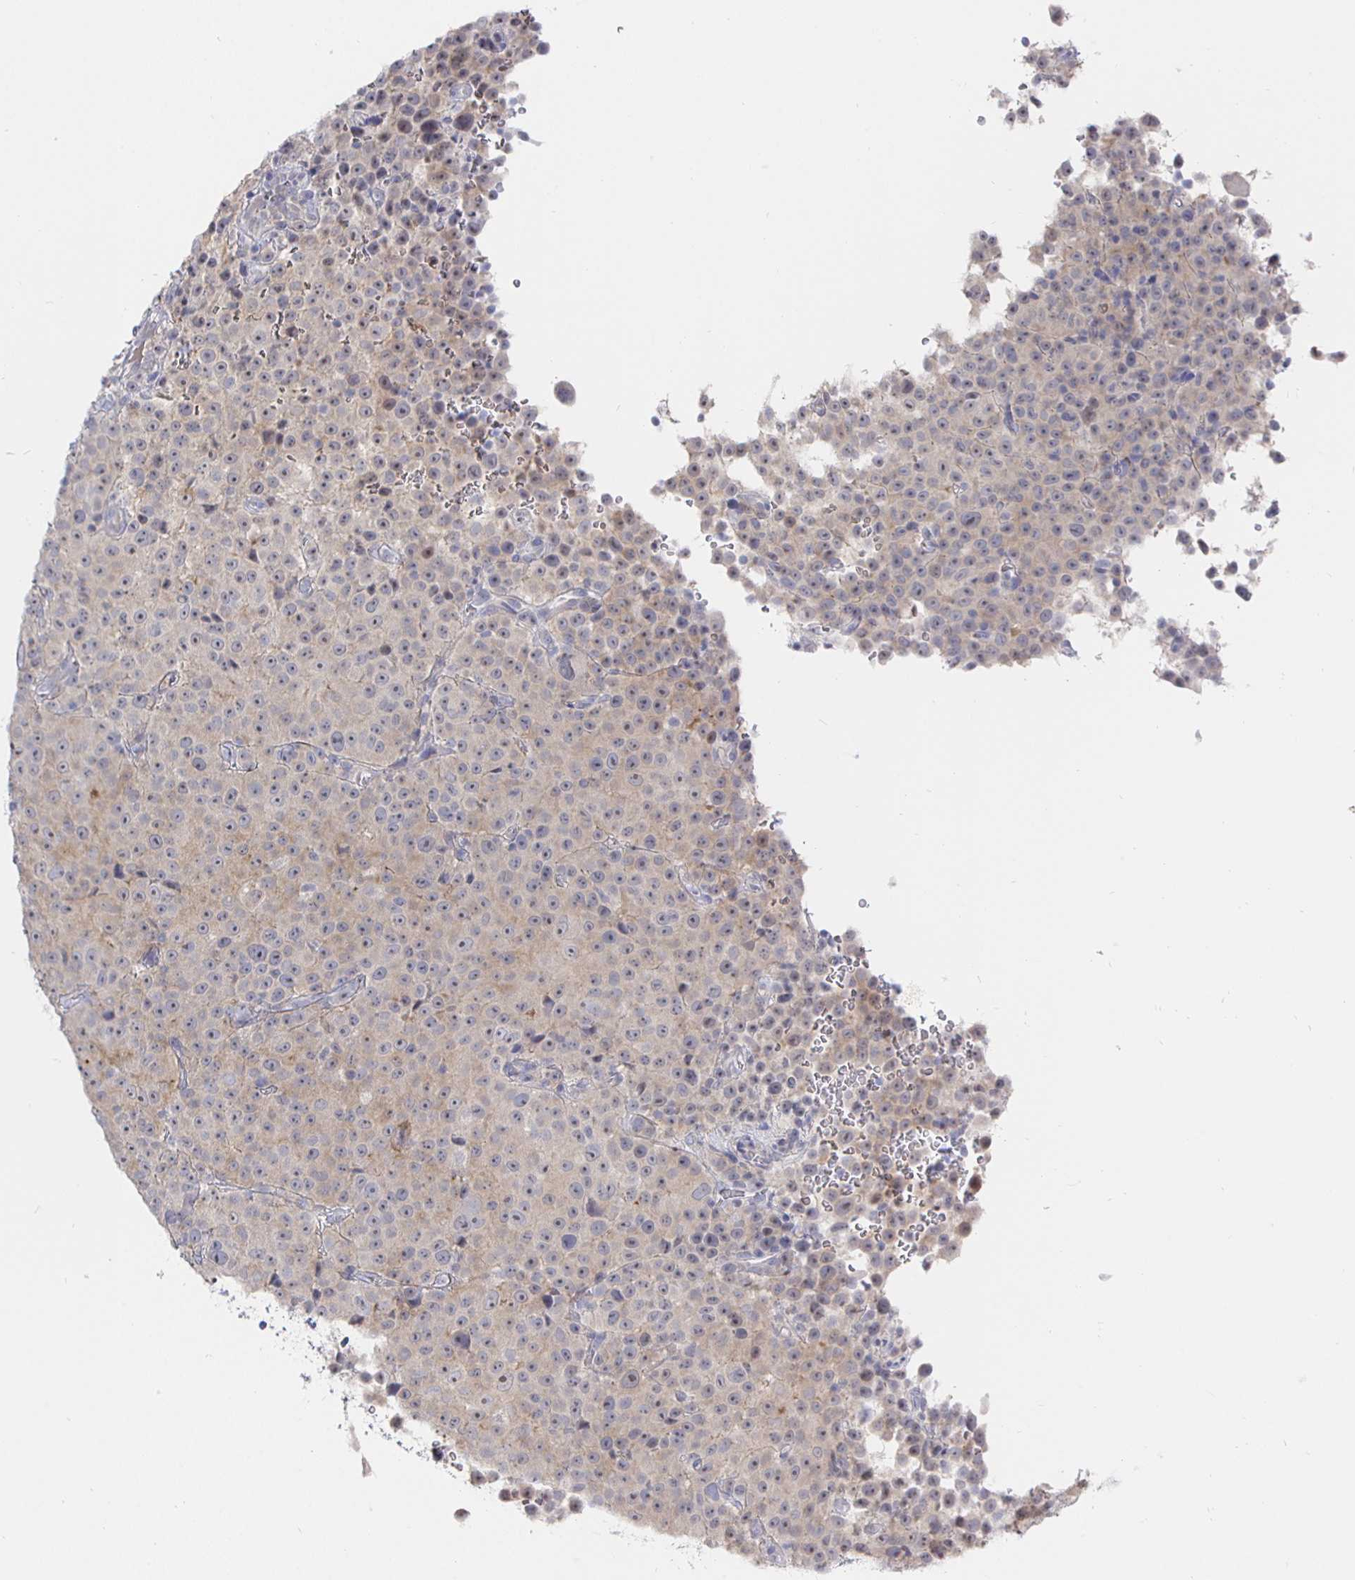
{"staining": {"intensity": "weak", "quantity": "25%-75%", "location": "cytoplasmic/membranous"}, "tissue": "melanoma", "cell_type": "Tumor cells", "image_type": "cancer", "snomed": [{"axis": "morphology", "description": "Malignant melanoma, Metastatic site"}, {"axis": "topography", "description": "Skin"}, {"axis": "topography", "description": "Lymph node"}], "caption": "Human melanoma stained for a protein (brown) exhibits weak cytoplasmic/membranous positive expression in about 25%-75% of tumor cells.", "gene": "LRRC23", "patient": {"sex": "male", "age": 66}}